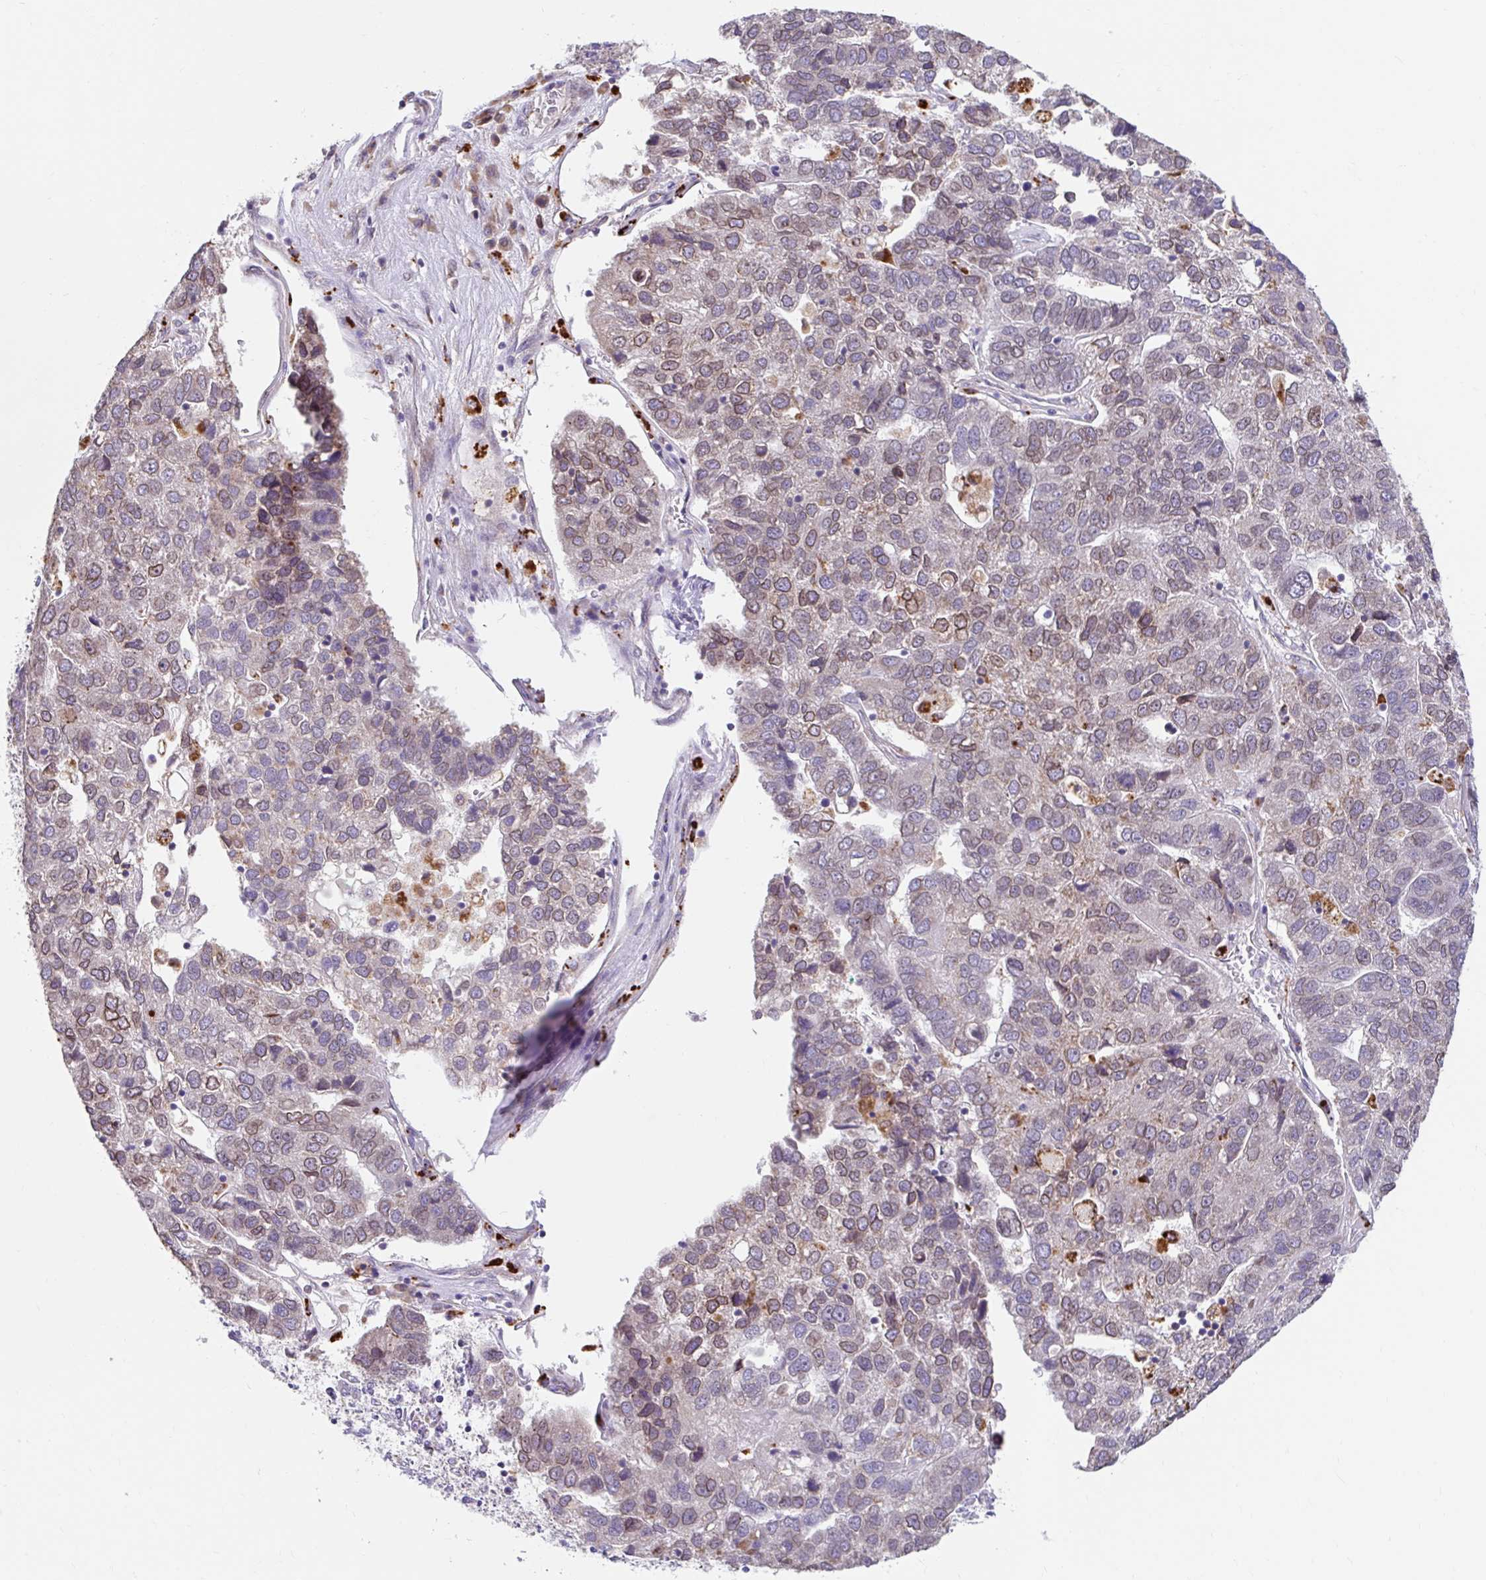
{"staining": {"intensity": "weak", "quantity": ">75%", "location": "cytoplasmic/membranous,nuclear"}, "tissue": "pancreatic cancer", "cell_type": "Tumor cells", "image_type": "cancer", "snomed": [{"axis": "morphology", "description": "Adenocarcinoma, NOS"}, {"axis": "topography", "description": "Pancreas"}], "caption": "Brown immunohistochemical staining in human adenocarcinoma (pancreatic) reveals weak cytoplasmic/membranous and nuclear expression in approximately >75% of tumor cells. The staining is performed using DAB brown chromogen to label protein expression. The nuclei are counter-stained blue using hematoxylin.", "gene": "NT5C1B", "patient": {"sex": "female", "age": 61}}